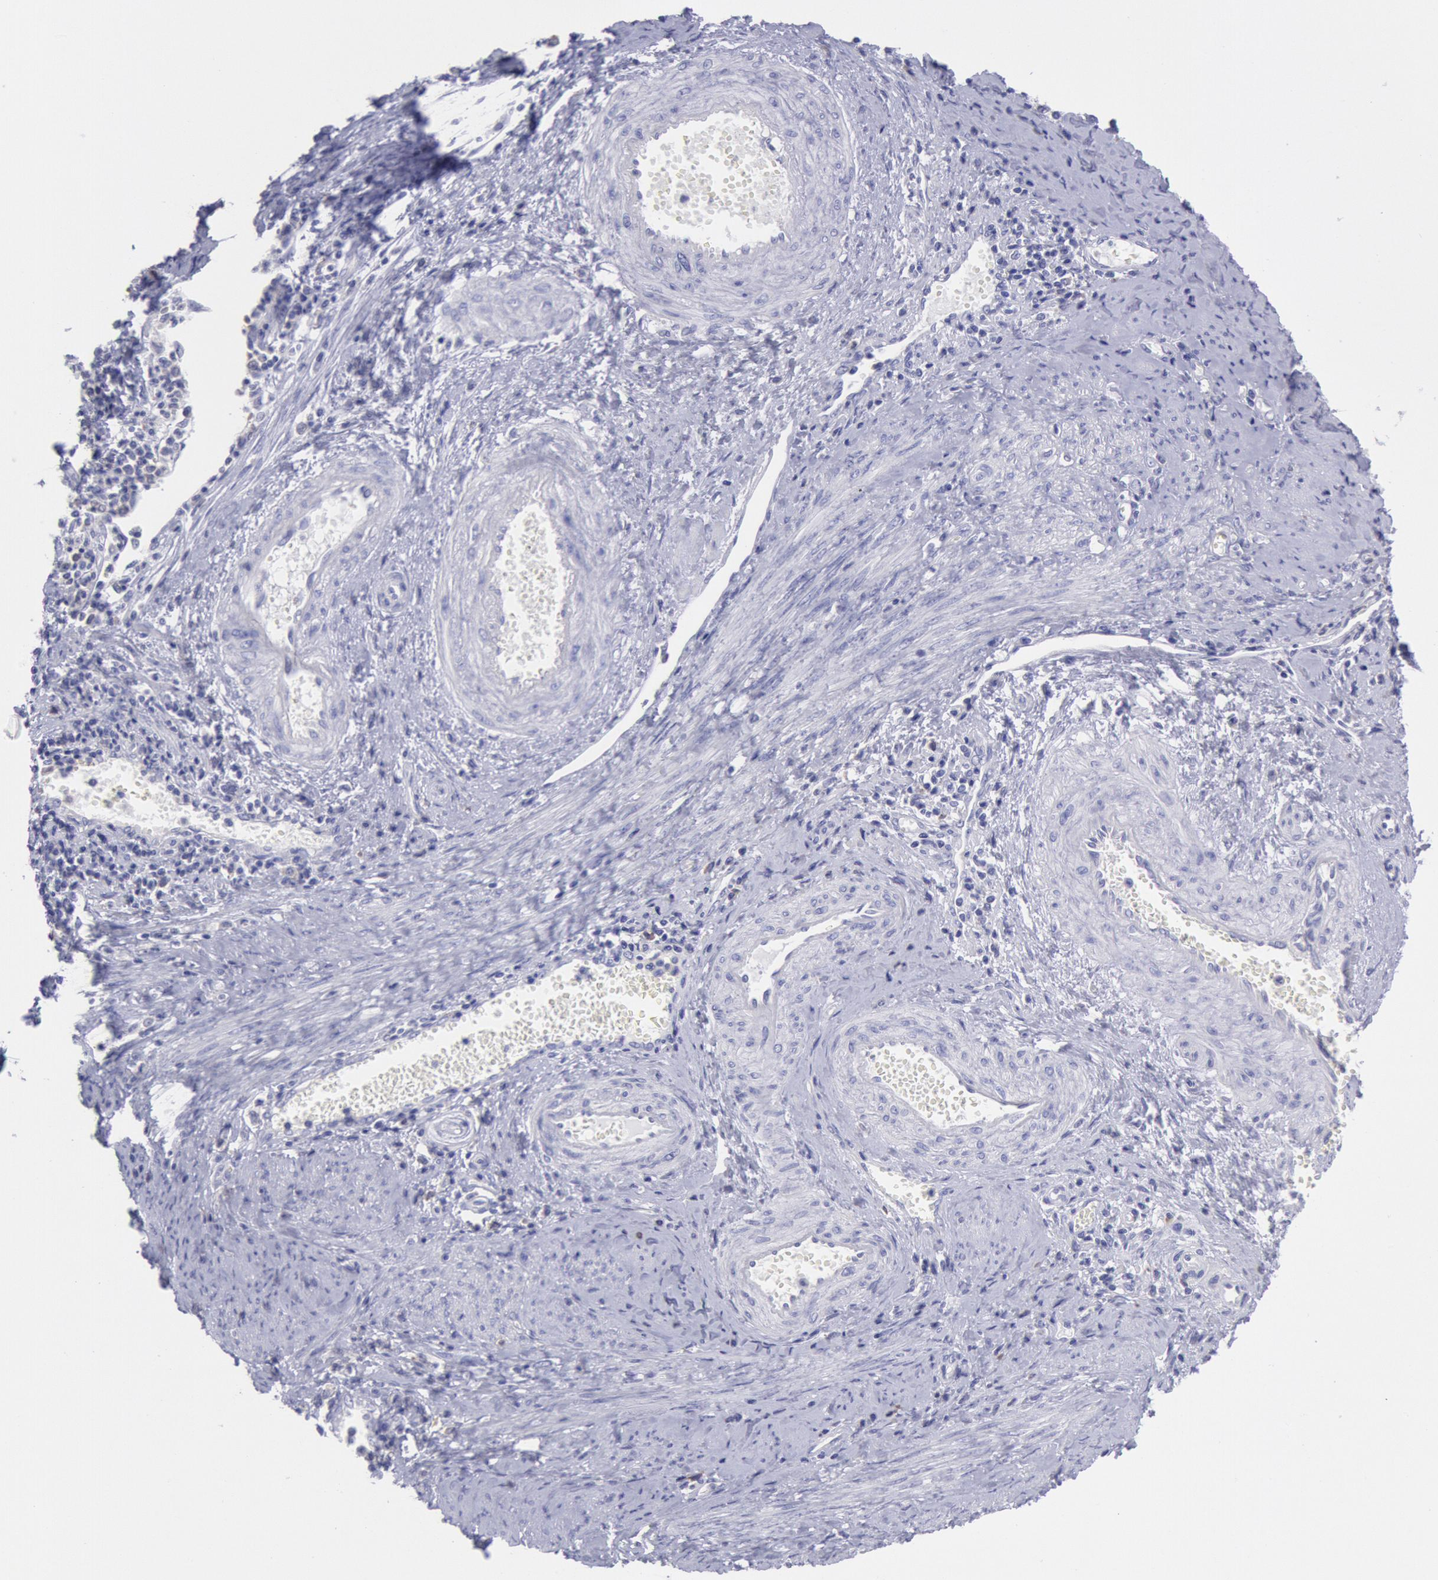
{"staining": {"intensity": "negative", "quantity": "none", "location": "none"}, "tissue": "cervical cancer", "cell_type": "Tumor cells", "image_type": "cancer", "snomed": [{"axis": "morphology", "description": "Normal tissue, NOS"}, {"axis": "morphology", "description": "Adenocarcinoma, NOS"}, {"axis": "topography", "description": "Cervix"}], "caption": "Adenocarcinoma (cervical) was stained to show a protein in brown. There is no significant positivity in tumor cells. The staining is performed using DAB (3,3'-diaminobenzidine) brown chromogen with nuclei counter-stained in using hematoxylin.", "gene": "MYH7", "patient": {"sex": "female", "age": 34}}